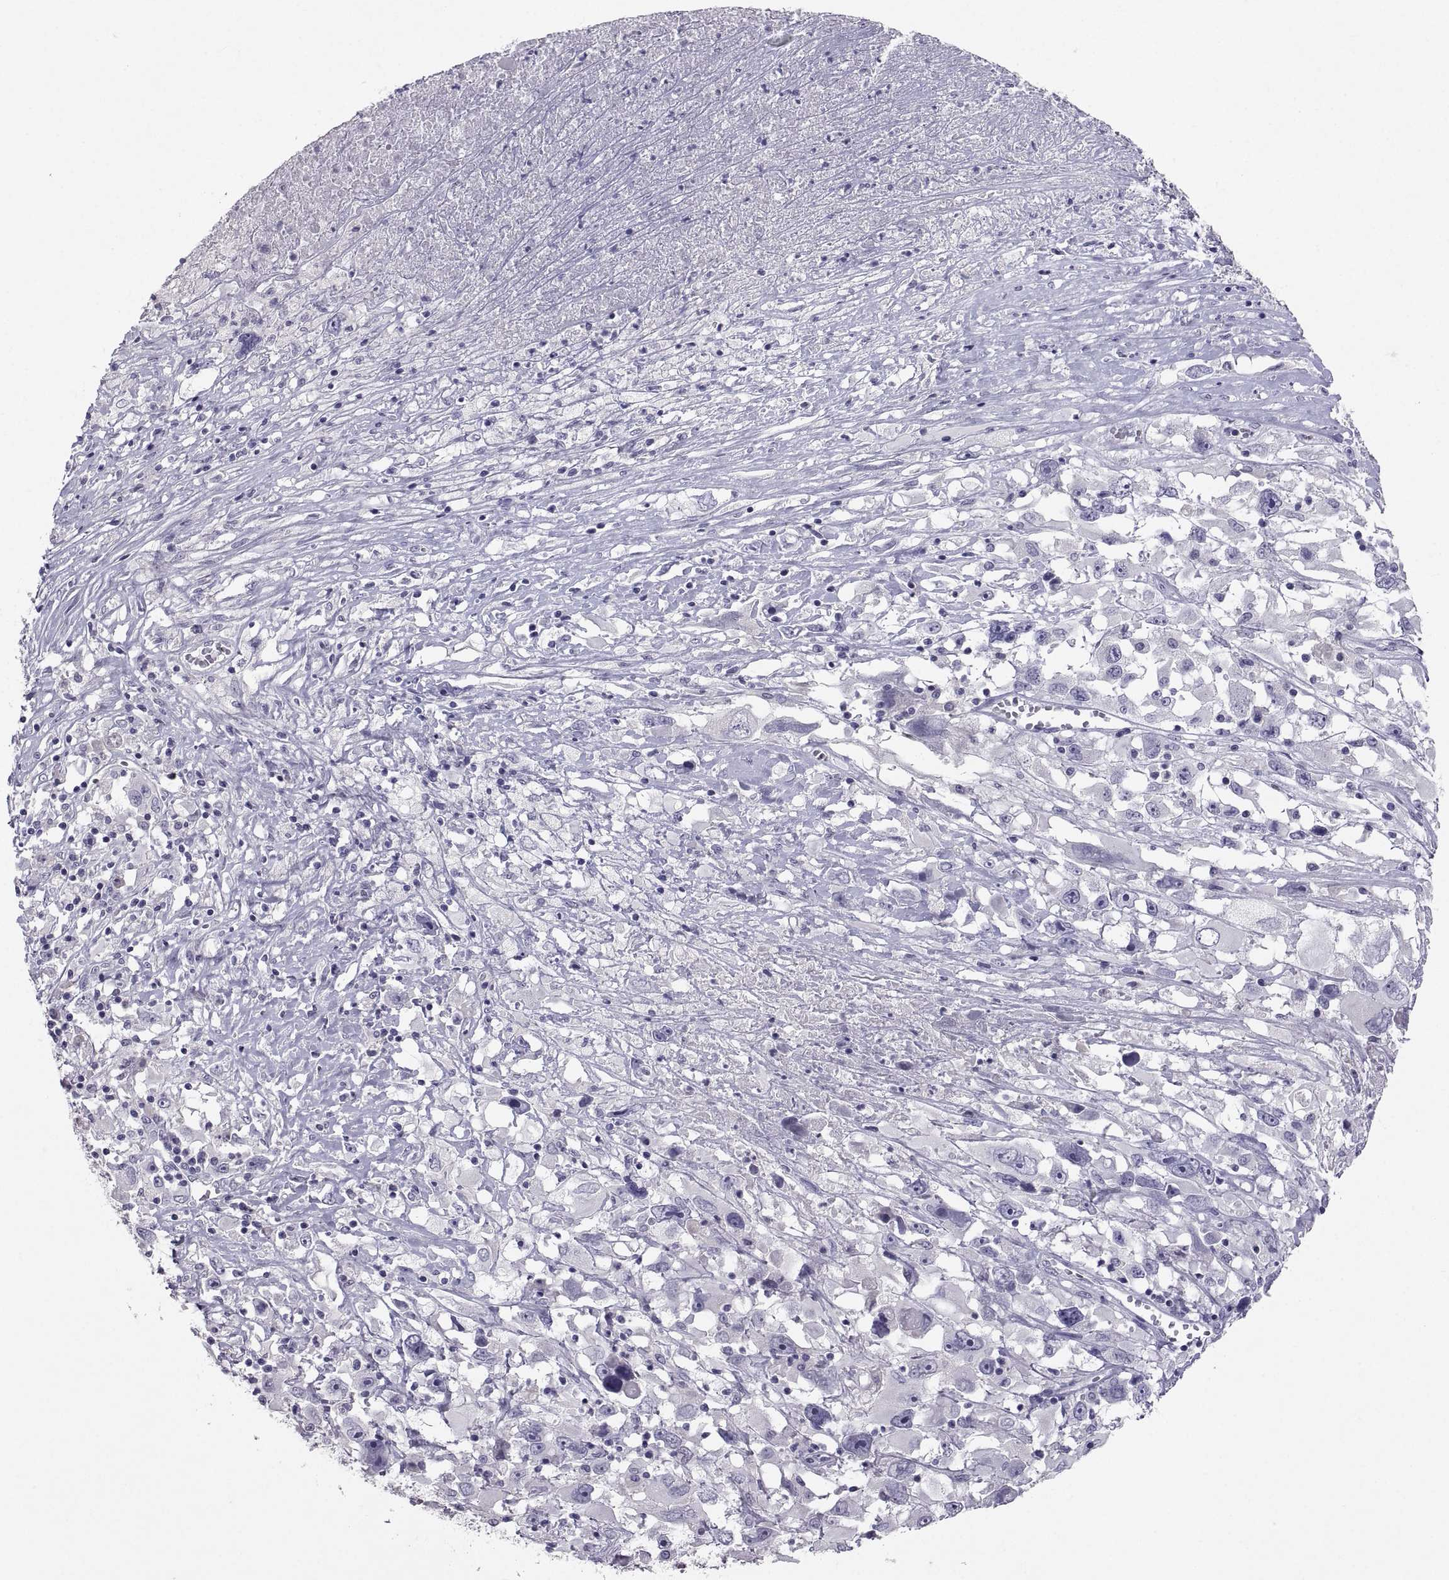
{"staining": {"intensity": "negative", "quantity": "none", "location": "none"}, "tissue": "melanoma", "cell_type": "Tumor cells", "image_type": "cancer", "snomed": [{"axis": "morphology", "description": "Malignant melanoma, Metastatic site"}, {"axis": "topography", "description": "Soft tissue"}], "caption": "An immunohistochemistry micrograph of melanoma is shown. There is no staining in tumor cells of melanoma.", "gene": "SOX21", "patient": {"sex": "male", "age": 50}}